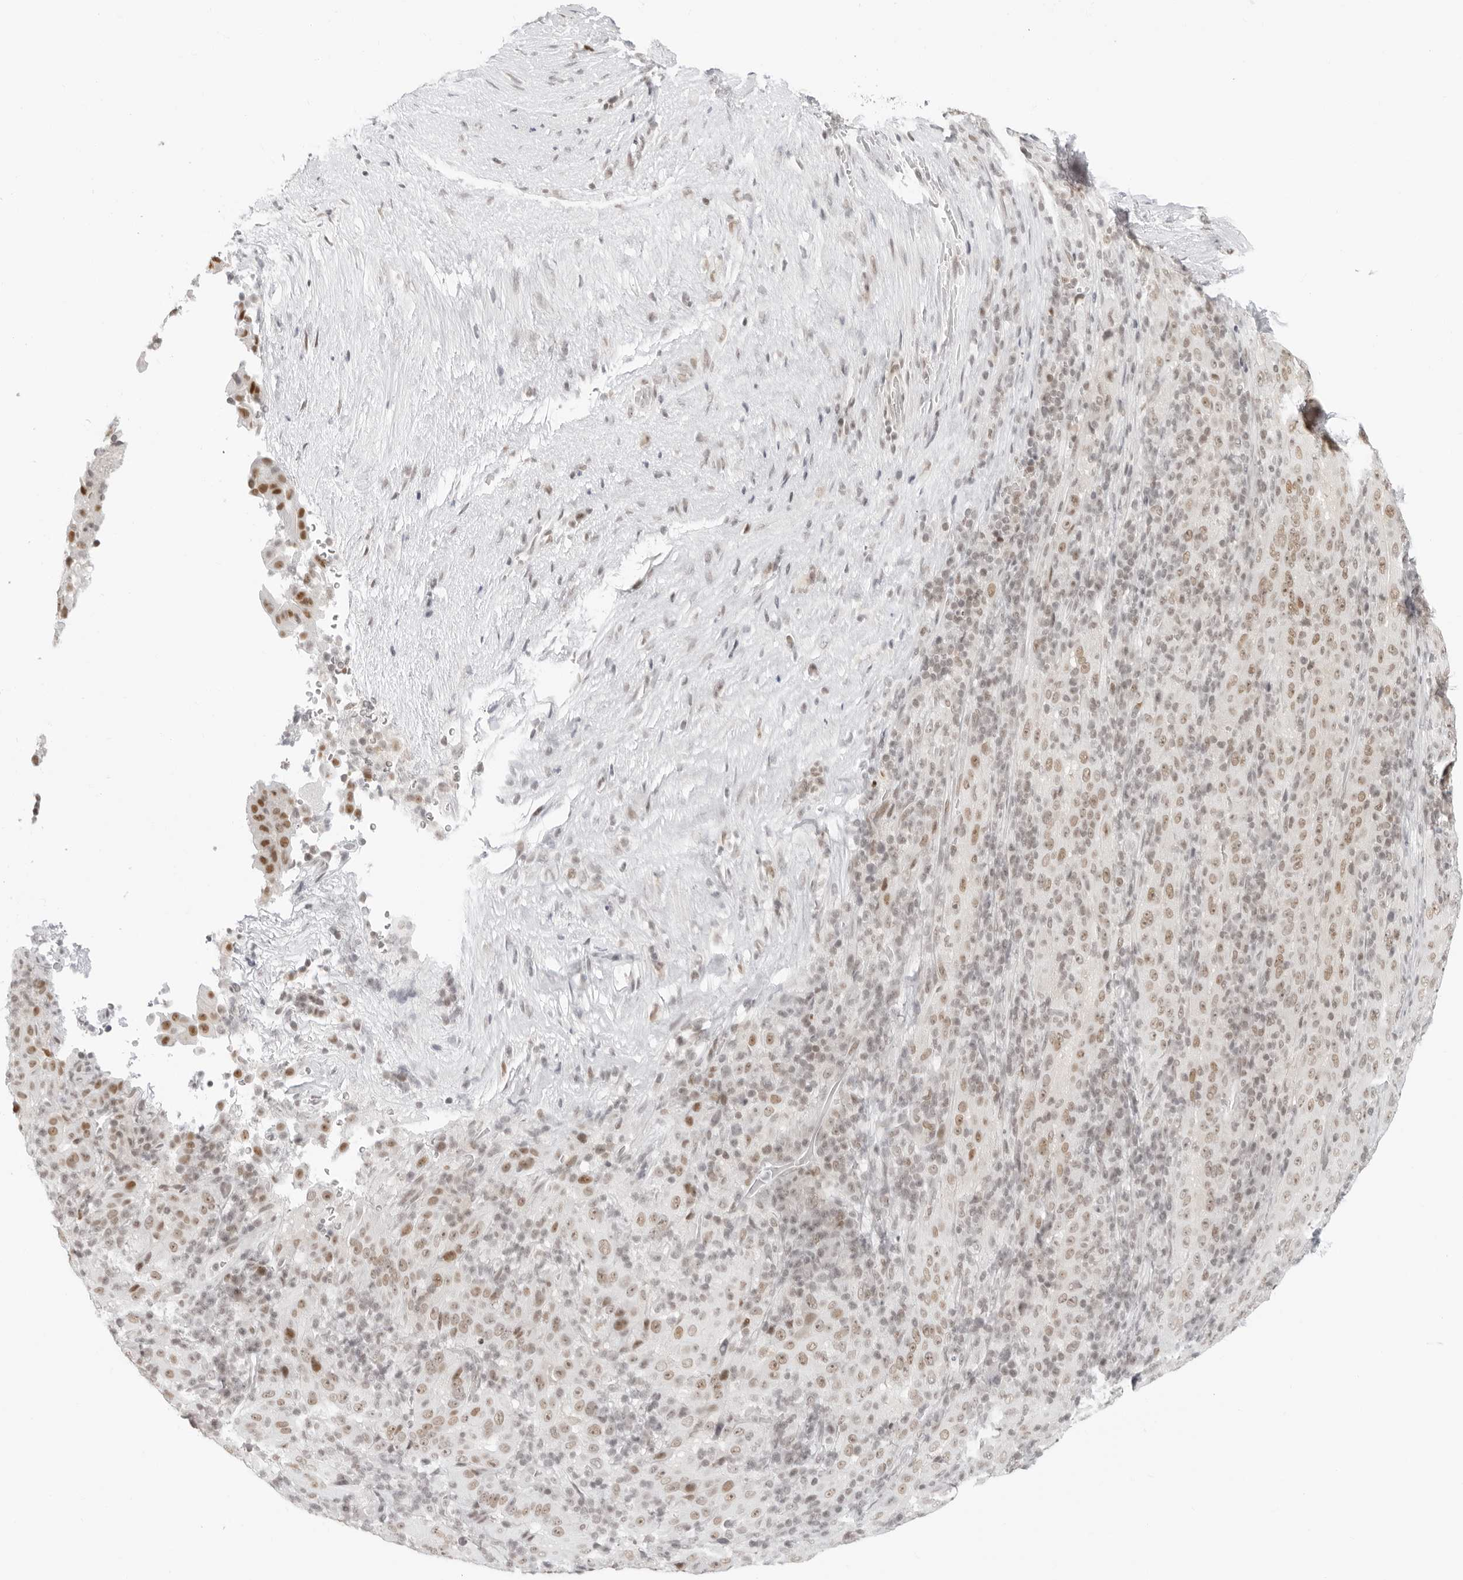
{"staining": {"intensity": "moderate", "quantity": ">75%", "location": "nuclear"}, "tissue": "pancreatic cancer", "cell_type": "Tumor cells", "image_type": "cancer", "snomed": [{"axis": "morphology", "description": "Adenocarcinoma, NOS"}, {"axis": "topography", "description": "Pancreas"}], "caption": "Pancreatic cancer tissue exhibits moderate nuclear positivity in about >75% of tumor cells, visualized by immunohistochemistry.", "gene": "MSH6", "patient": {"sex": "male", "age": 63}}